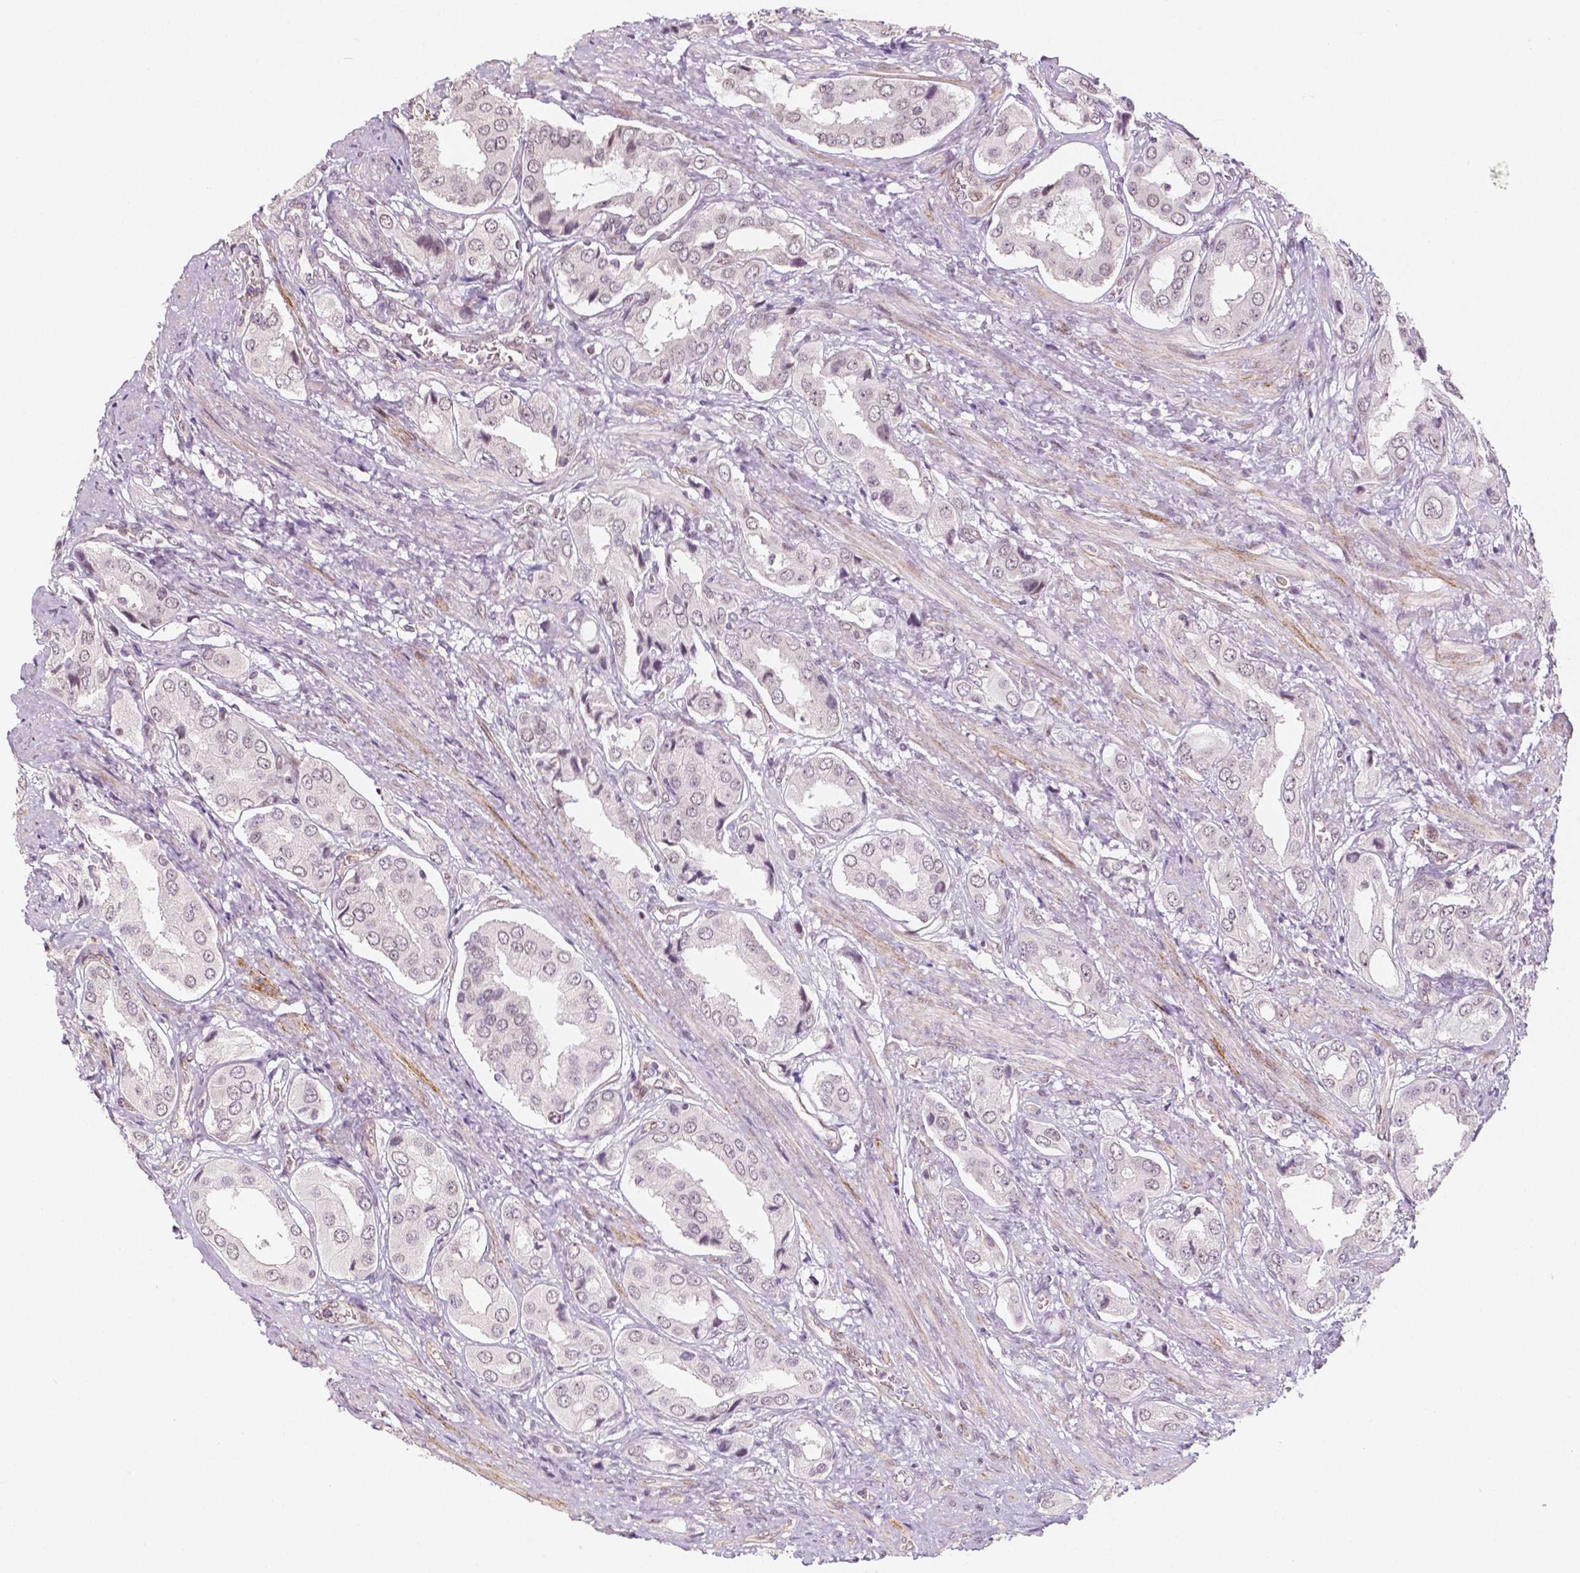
{"staining": {"intensity": "negative", "quantity": "none", "location": "none"}, "tissue": "prostate cancer", "cell_type": "Tumor cells", "image_type": "cancer", "snomed": [{"axis": "morphology", "description": "Adenocarcinoma, NOS"}, {"axis": "topography", "description": "Prostate"}], "caption": "Immunohistochemistry (IHC) histopathology image of neoplastic tissue: human prostate cancer (adenocarcinoma) stained with DAB (3,3'-diaminobenzidine) shows no significant protein expression in tumor cells. (Immunohistochemistry, brightfield microscopy, high magnification).", "gene": "KDM5B", "patient": {"sex": "male", "age": 63}}